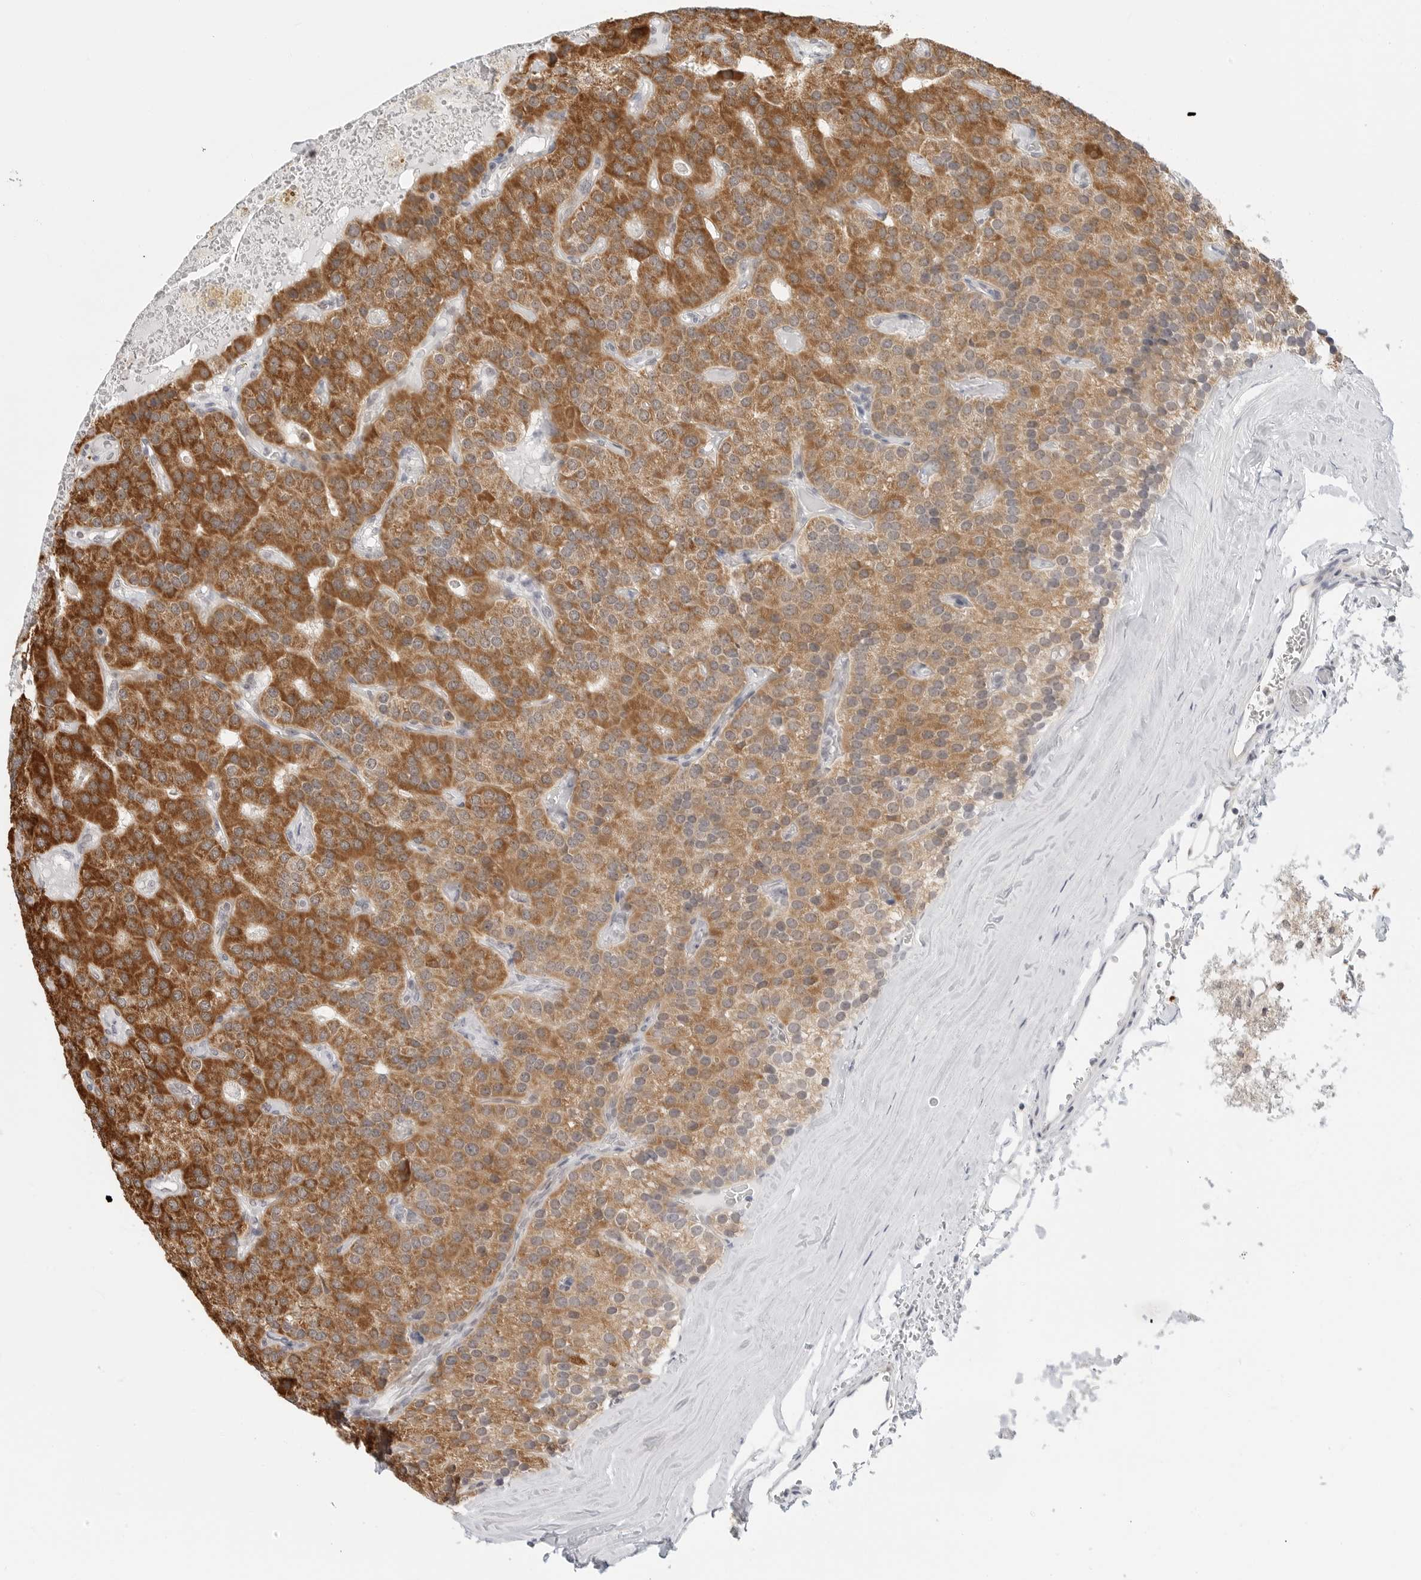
{"staining": {"intensity": "moderate", "quantity": ">75%", "location": "cytoplasmic/membranous"}, "tissue": "parathyroid gland", "cell_type": "Glandular cells", "image_type": "normal", "snomed": [{"axis": "morphology", "description": "Normal tissue, NOS"}, {"axis": "morphology", "description": "Adenoma, NOS"}, {"axis": "topography", "description": "Parathyroid gland"}], "caption": "Immunohistochemical staining of normal parathyroid gland displays moderate cytoplasmic/membranous protein expression in approximately >75% of glandular cells. Using DAB (3,3'-diaminobenzidine) (brown) and hematoxylin (blue) stains, captured at high magnification using brightfield microscopy.", "gene": "POLR3GL", "patient": {"sex": "female", "age": 86}}